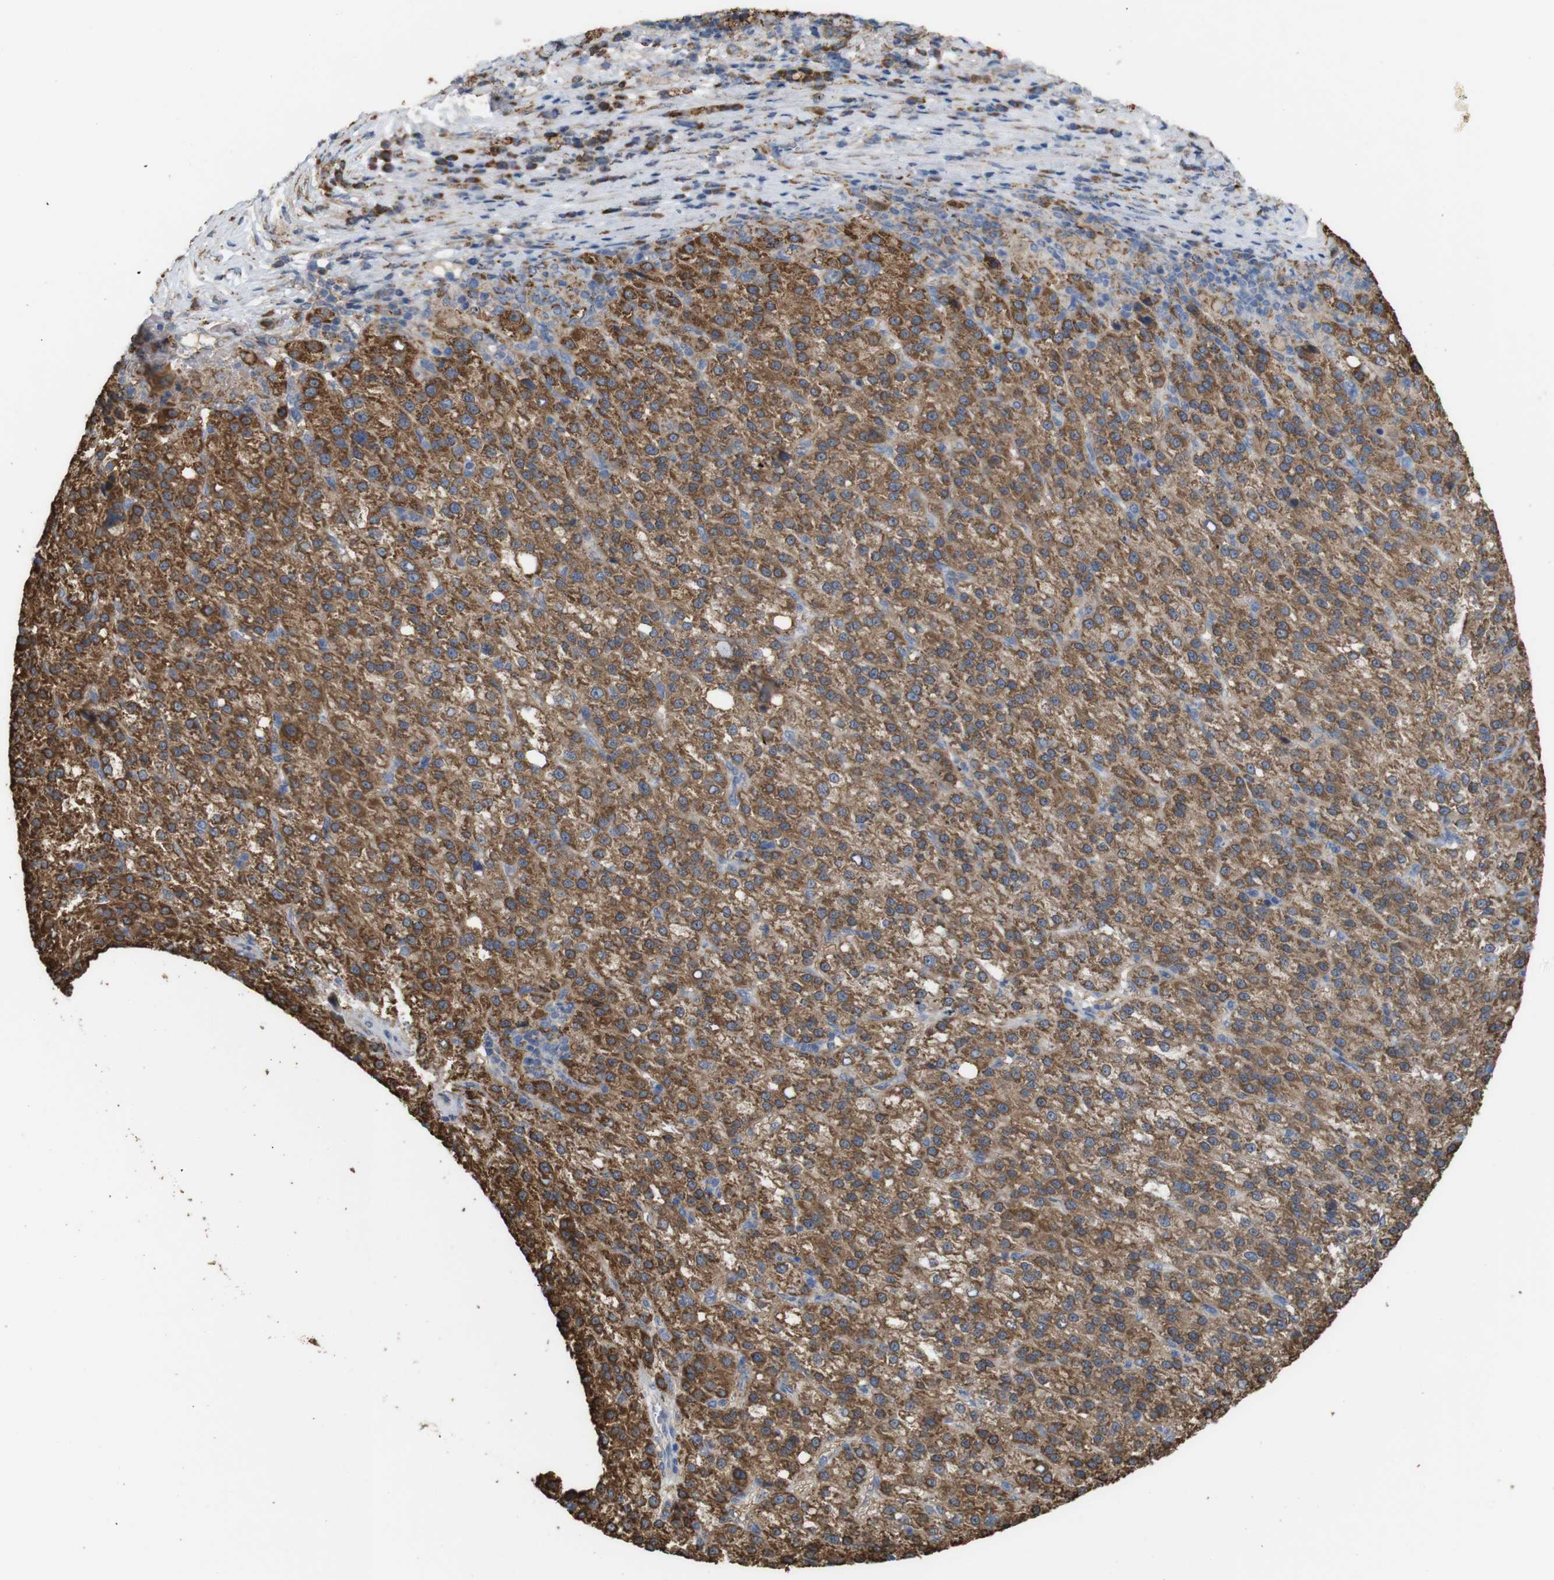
{"staining": {"intensity": "strong", "quantity": "25%-75%", "location": "cytoplasmic/membranous"}, "tissue": "liver cancer", "cell_type": "Tumor cells", "image_type": "cancer", "snomed": [{"axis": "morphology", "description": "Carcinoma, Hepatocellular, NOS"}, {"axis": "topography", "description": "Liver"}], "caption": "IHC of liver cancer (hepatocellular carcinoma) shows high levels of strong cytoplasmic/membranous staining in about 25%-75% of tumor cells.", "gene": "PTPRR", "patient": {"sex": "female", "age": 58}}